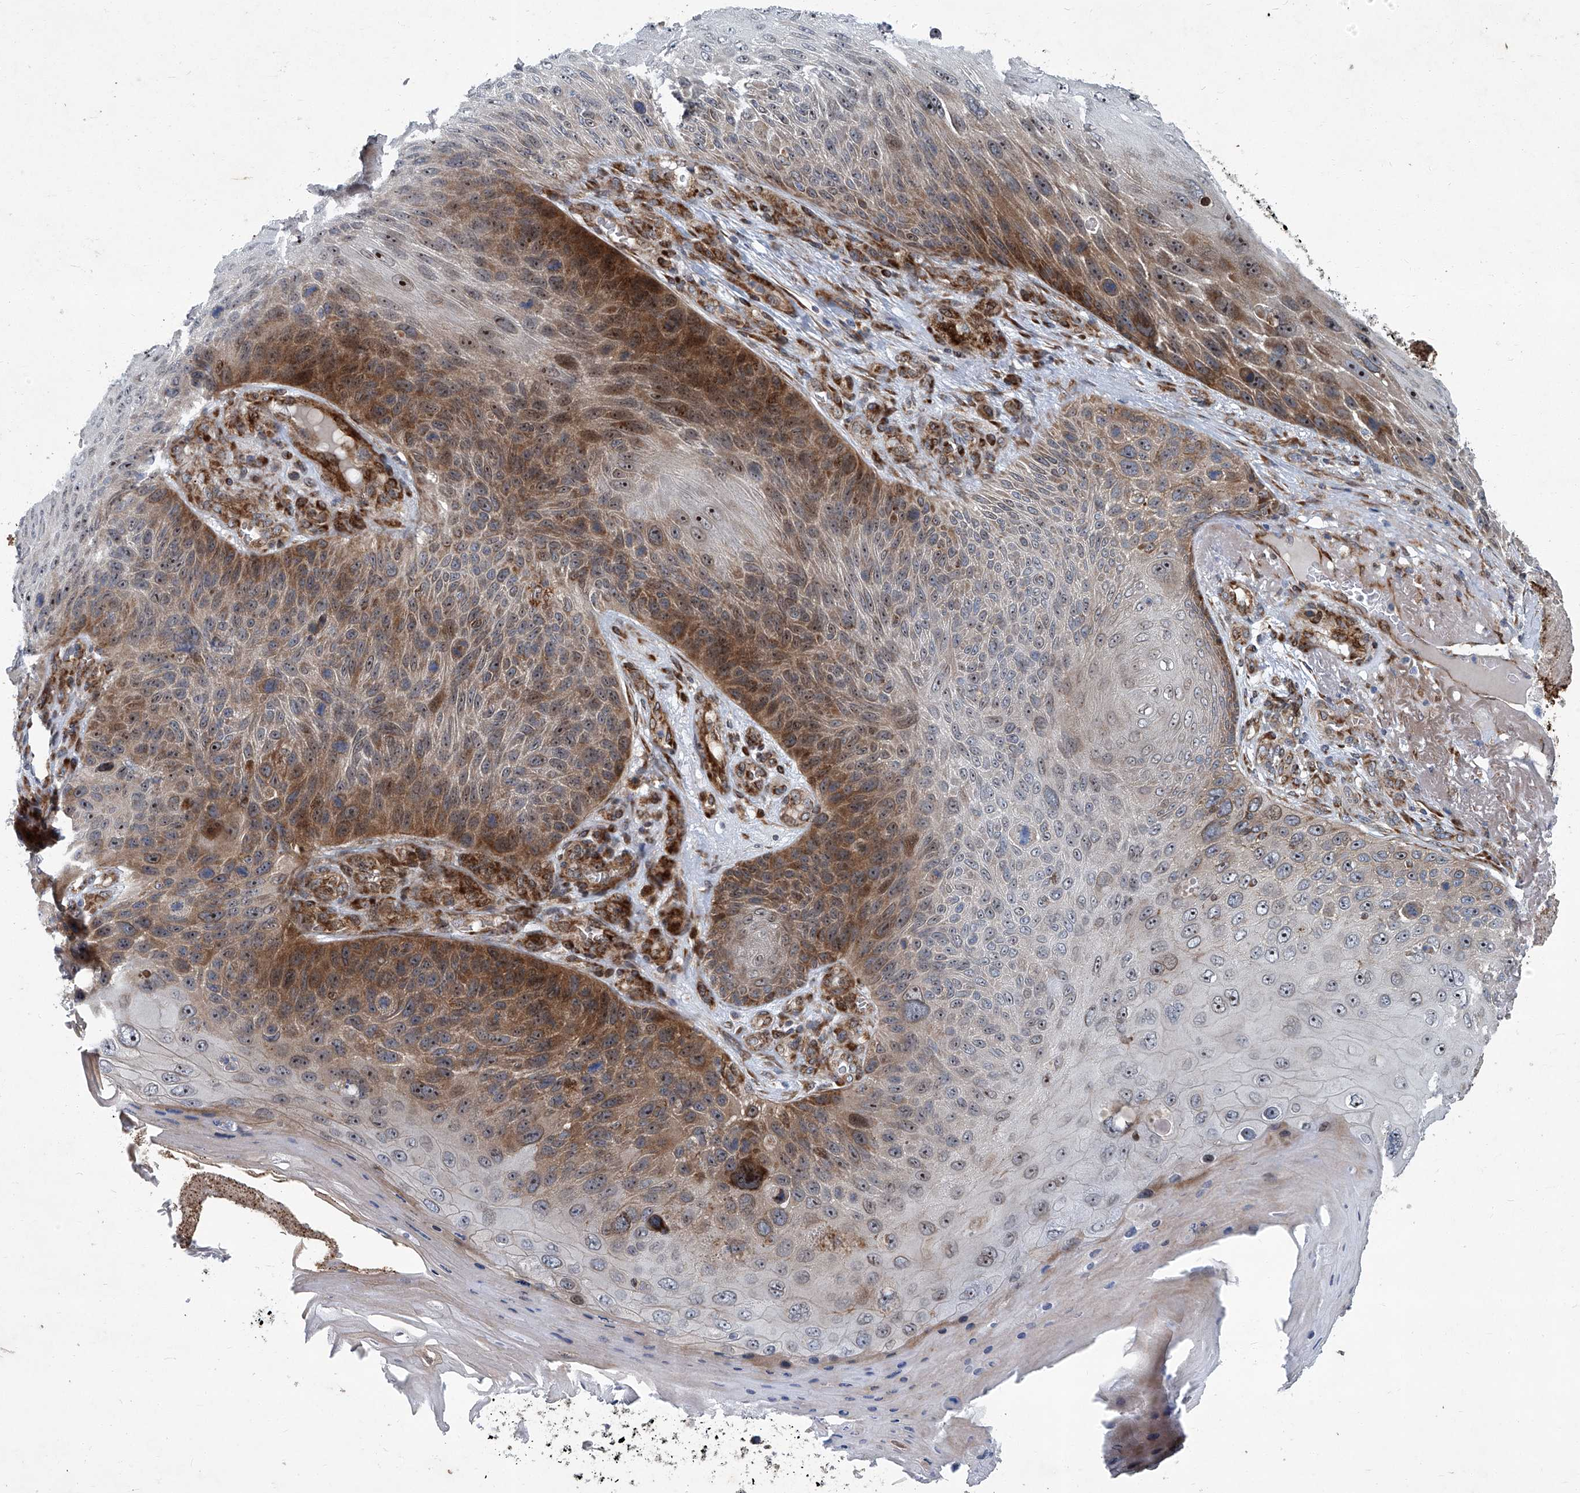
{"staining": {"intensity": "moderate", "quantity": ">75%", "location": "cytoplasmic/membranous,nuclear"}, "tissue": "skin cancer", "cell_type": "Tumor cells", "image_type": "cancer", "snomed": [{"axis": "morphology", "description": "Squamous cell carcinoma, NOS"}, {"axis": "topography", "description": "Skin"}], "caption": "A high-resolution image shows IHC staining of squamous cell carcinoma (skin), which reveals moderate cytoplasmic/membranous and nuclear expression in about >75% of tumor cells. The staining was performed using DAB to visualize the protein expression in brown, while the nuclei were stained in blue with hematoxylin (Magnification: 20x).", "gene": "GPR132", "patient": {"sex": "female", "age": 88}}